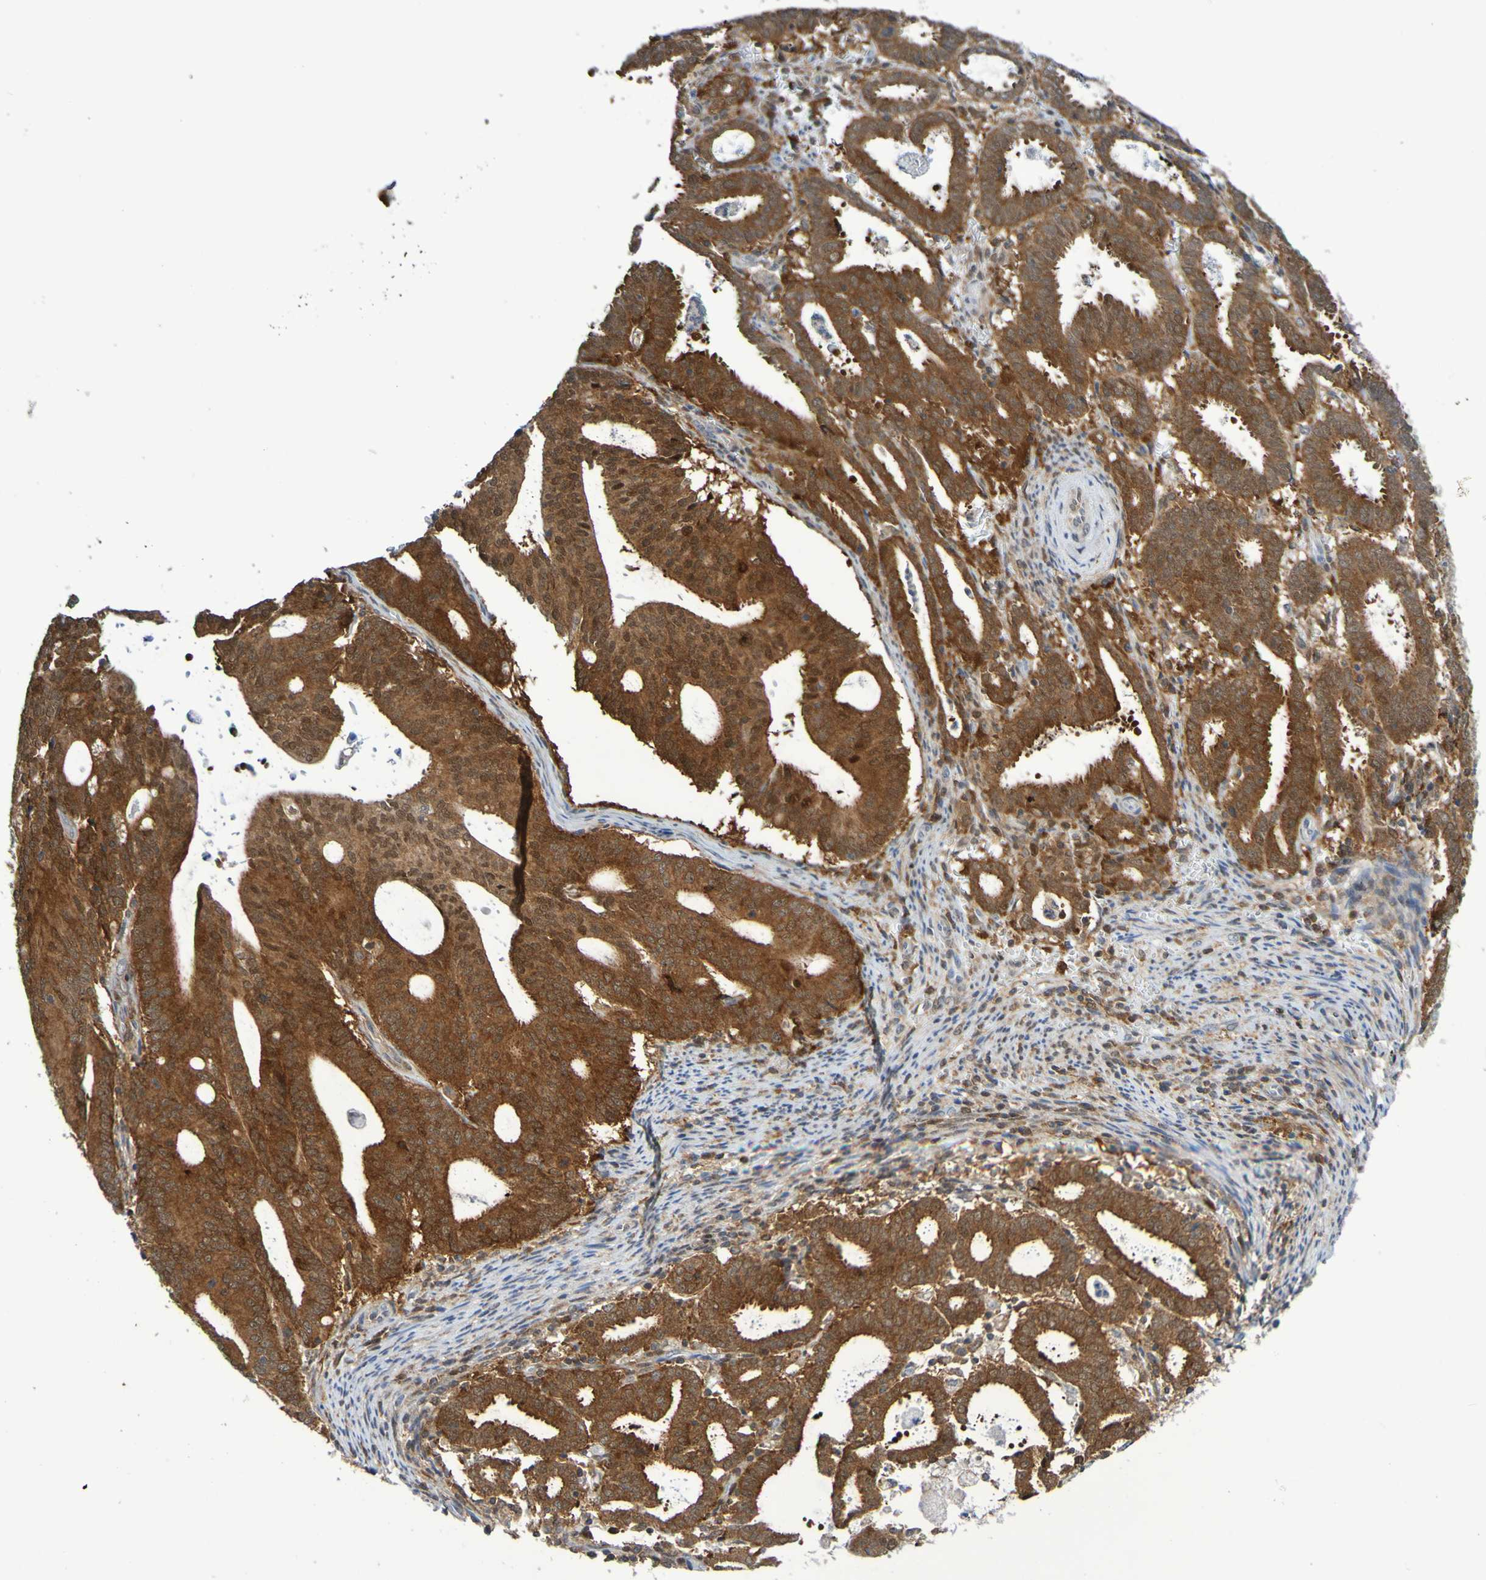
{"staining": {"intensity": "strong", "quantity": ">75%", "location": "cytoplasmic/membranous"}, "tissue": "endometrial cancer", "cell_type": "Tumor cells", "image_type": "cancer", "snomed": [{"axis": "morphology", "description": "Adenocarcinoma, NOS"}, {"axis": "topography", "description": "Uterus"}], "caption": "A brown stain labels strong cytoplasmic/membranous expression of a protein in endometrial cancer (adenocarcinoma) tumor cells.", "gene": "ATIC", "patient": {"sex": "female", "age": 83}}